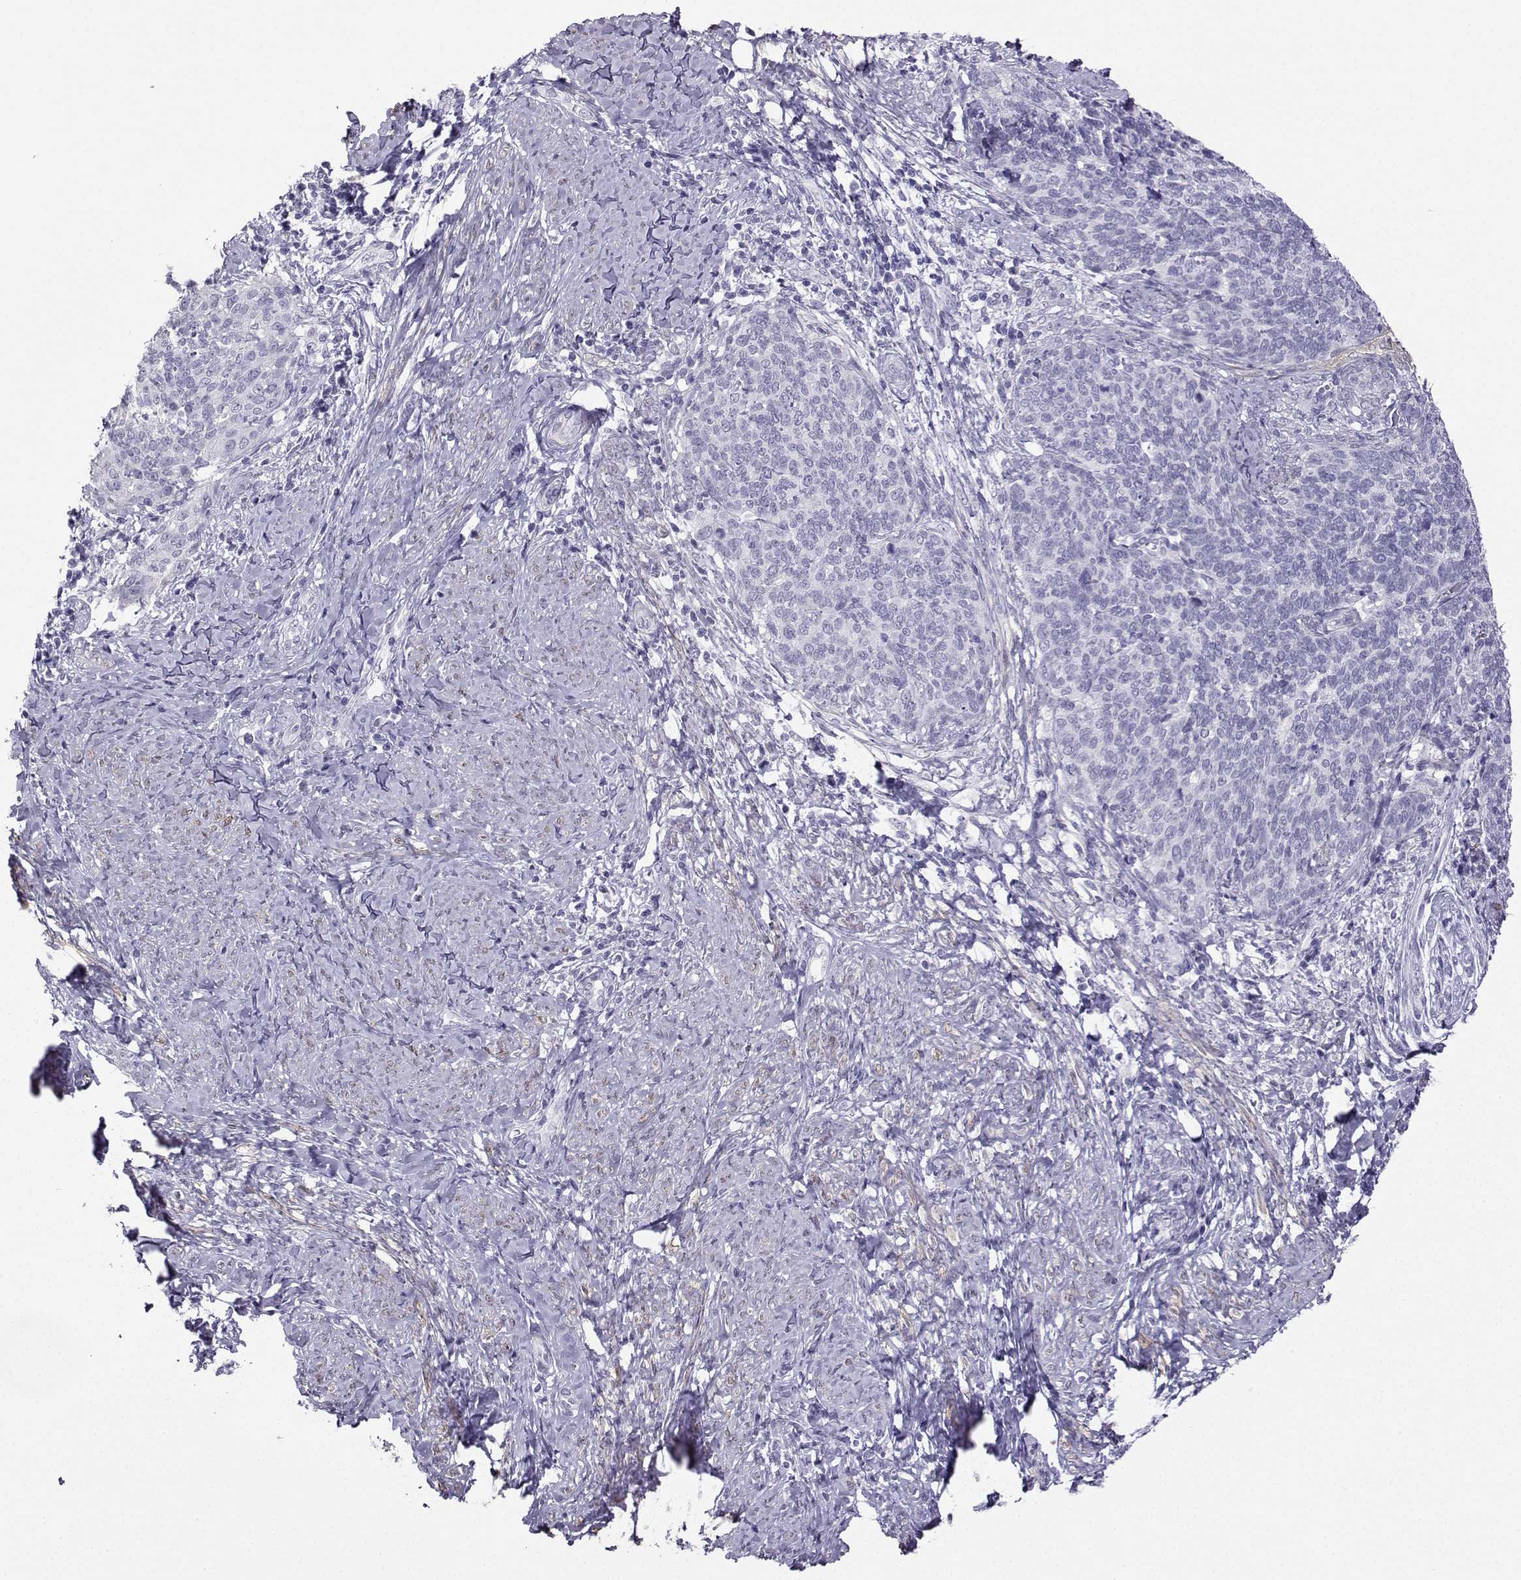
{"staining": {"intensity": "negative", "quantity": "none", "location": "none"}, "tissue": "cervical cancer", "cell_type": "Tumor cells", "image_type": "cancer", "snomed": [{"axis": "morphology", "description": "Normal tissue, NOS"}, {"axis": "morphology", "description": "Squamous cell carcinoma, NOS"}, {"axis": "topography", "description": "Cervix"}], "caption": "Protein analysis of squamous cell carcinoma (cervical) demonstrates no significant positivity in tumor cells.", "gene": "KIF17", "patient": {"sex": "female", "age": 39}}